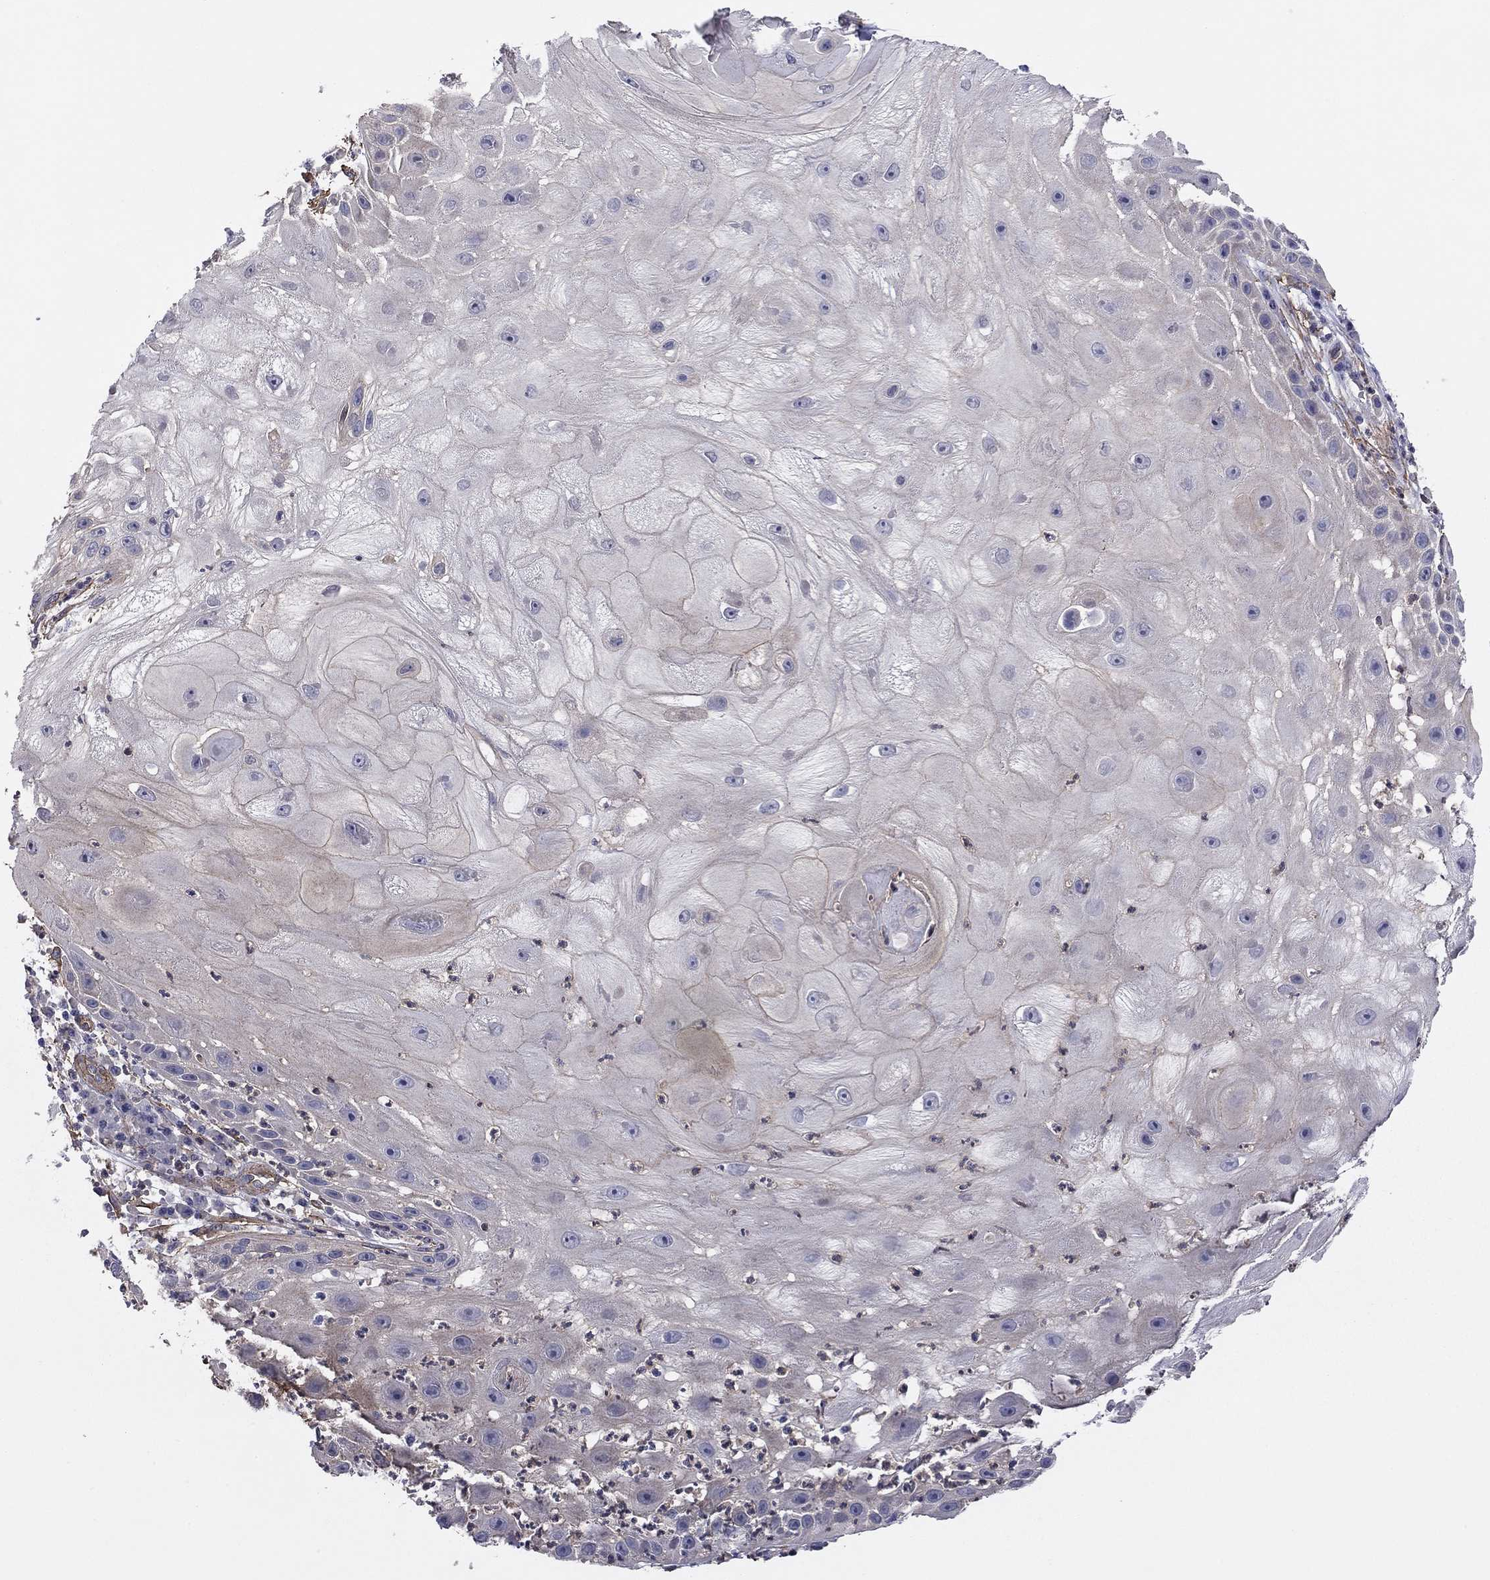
{"staining": {"intensity": "negative", "quantity": "none", "location": "none"}, "tissue": "skin cancer", "cell_type": "Tumor cells", "image_type": "cancer", "snomed": [{"axis": "morphology", "description": "Normal tissue, NOS"}, {"axis": "morphology", "description": "Squamous cell carcinoma, NOS"}, {"axis": "topography", "description": "Skin"}], "caption": "The micrograph reveals no staining of tumor cells in skin cancer. (DAB (3,3'-diaminobenzidine) immunohistochemistry, high magnification).", "gene": "TCHH", "patient": {"sex": "male", "age": 79}}